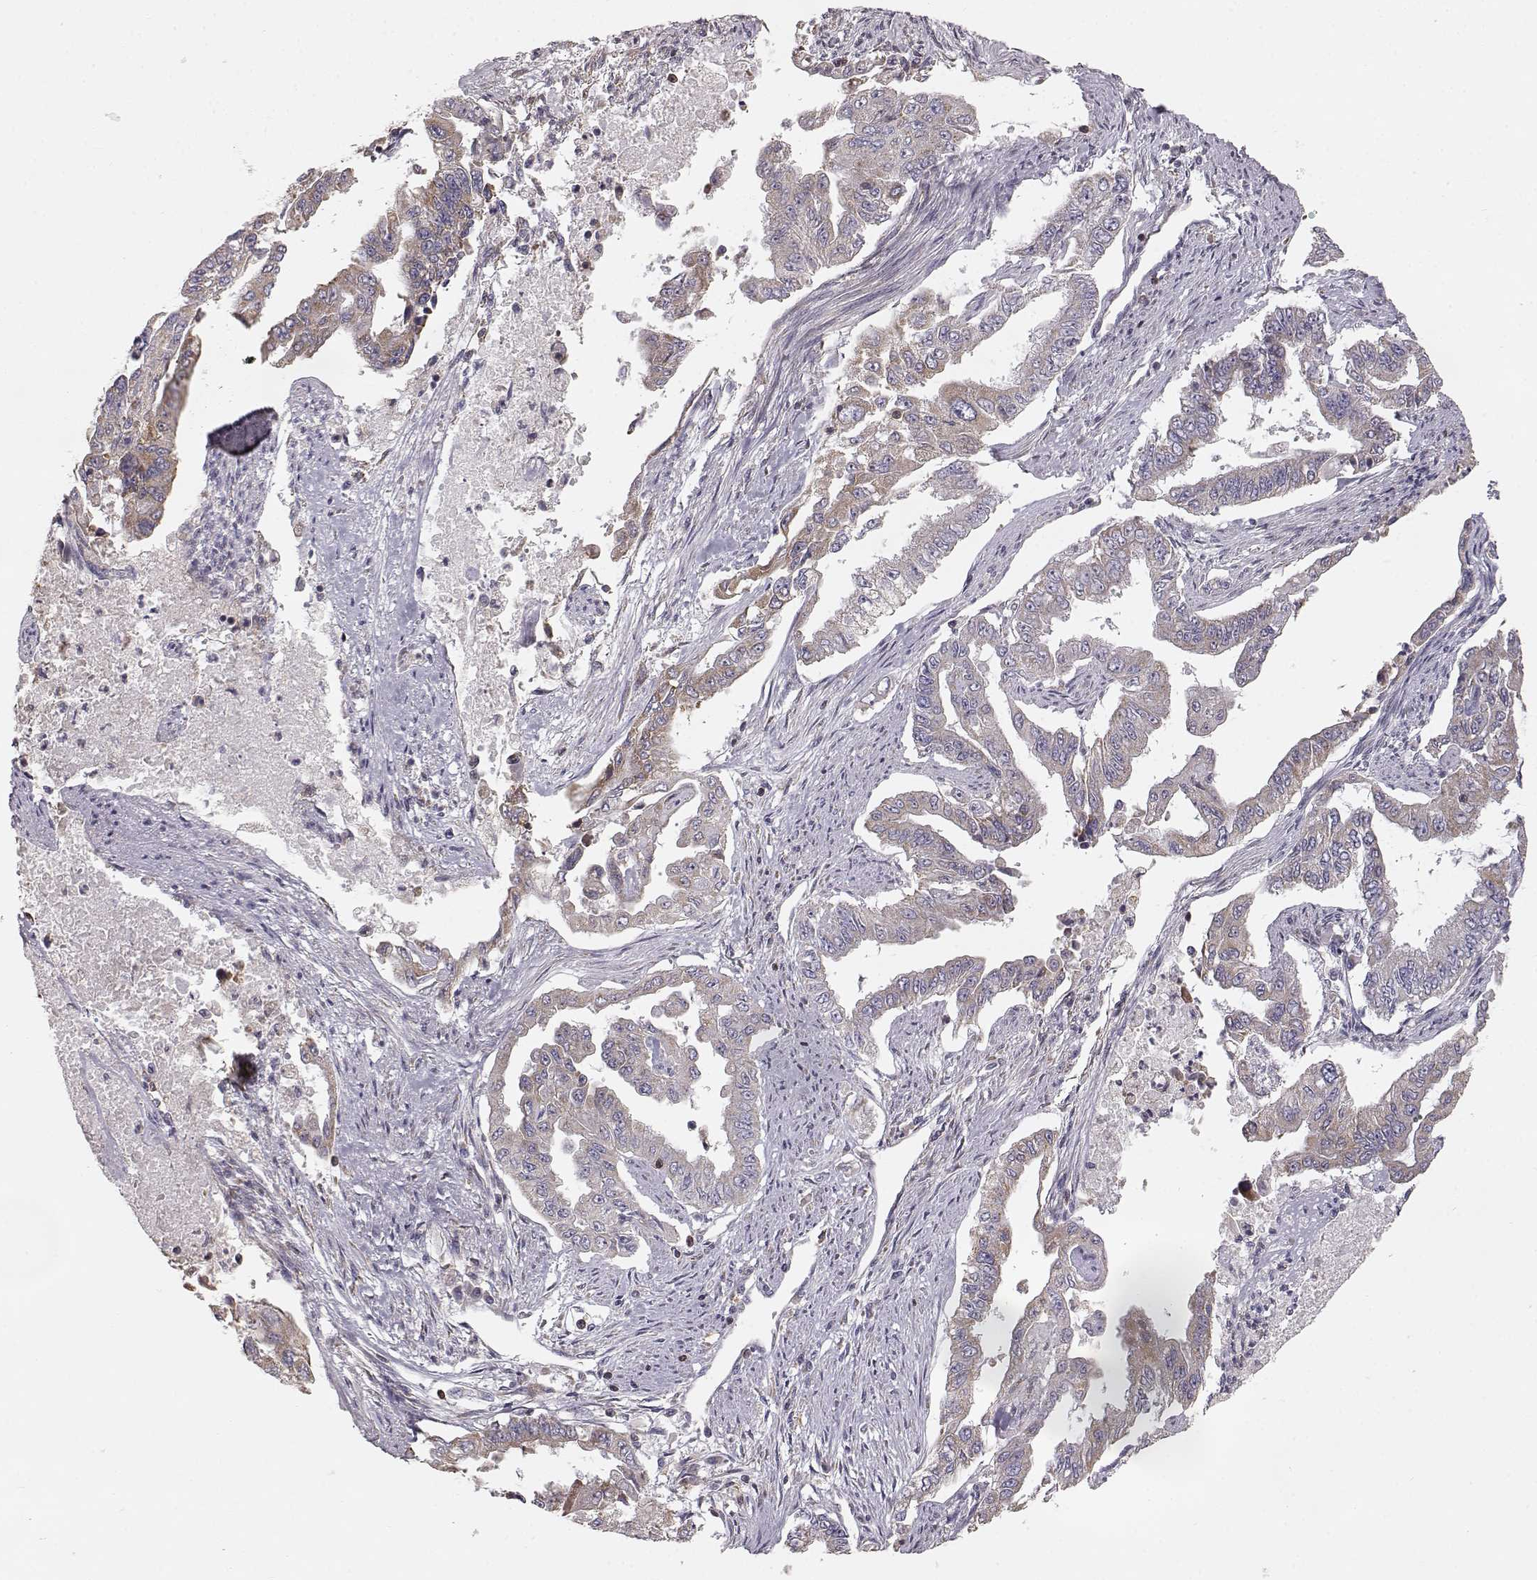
{"staining": {"intensity": "moderate", "quantity": ">75%", "location": "cytoplasmic/membranous"}, "tissue": "endometrial cancer", "cell_type": "Tumor cells", "image_type": "cancer", "snomed": [{"axis": "morphology", "description": "Adenocarcinoma, NOS"}, {"axis": "topography", "description": "Uterus"}], "caption": "Approximately >75% of tumor cells in human endometrial adenocarcinoma exhibit moderate cytoplasmic/membranous protein expression as visualized by brown immunohistochemical staining.", "gene": "GRAP2", "patient": {"sex": "female", "age": 59}}